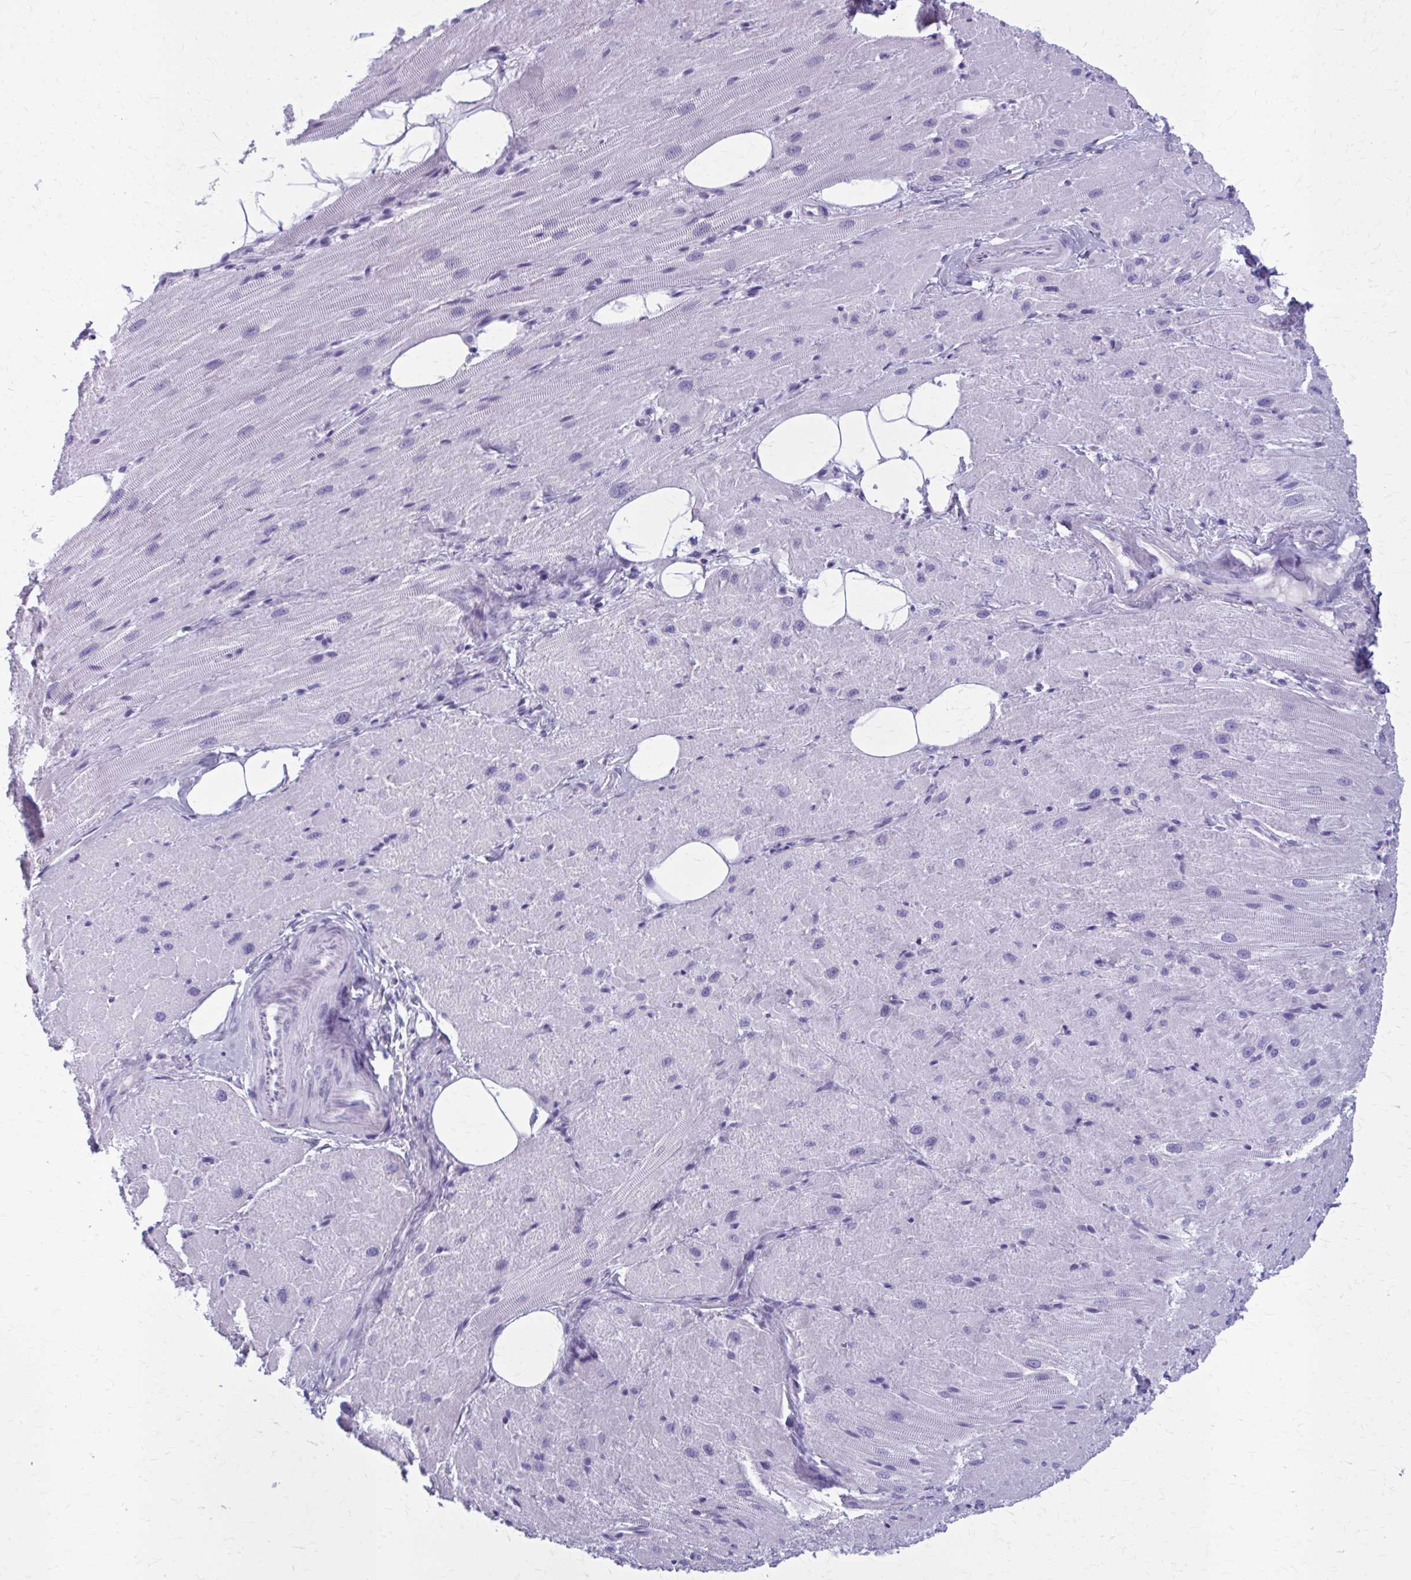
{"staining": {"intensity": "negative", "quantity": "none", "location": "none"}, "tissue": "heart muscle", "cell_type": "Cardiomyocytes", "image_type": "normal", "snomed": [{"axis": "morphology", "description": "Normal tissue, NOS"}, {"axis": "topography", "description": "Heart"}], "caption": "IHC of unremarkable heart muscle shows no positivity in cardiomyocytes. (DAB (3,3'-diaminobenzidine) immunohistochemistry, high magnification).", "gene": "ZDHHC7", "patient": {"sex": "male", "age": 62}}